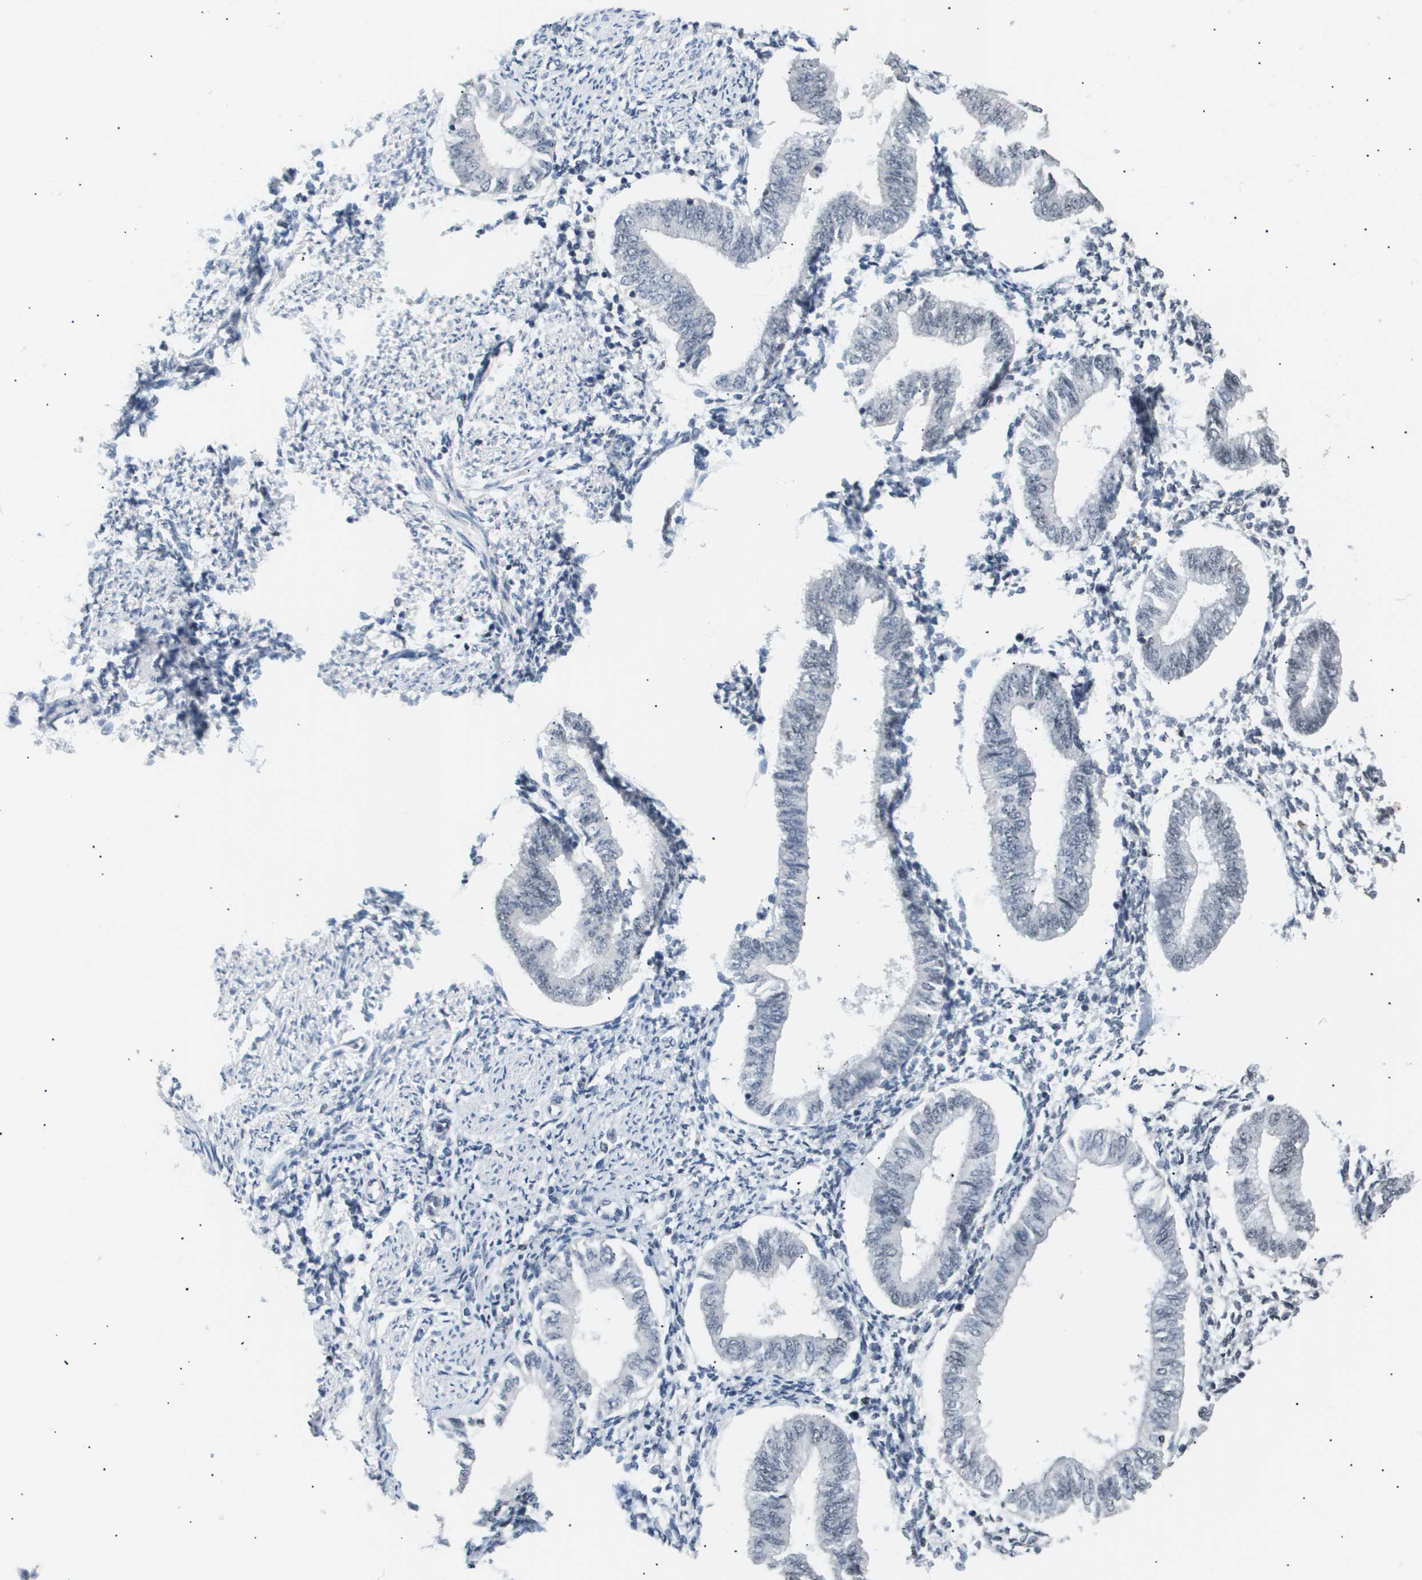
{"staining": {"intensity": "negative", "quantity": "none", "location": "none"}, "tissue": "endometrium", "cell_type": "Cells in endometrial stroma", "image_type": "normal", "snomed": [{"axis": "morphology", "description": "Normal tissue, NOS"}, {"axis": "topography", "description": "Endometrium"}], "caption": "Protein analysis of unremarkable endometrium shows no significant expression in cells in endometrial stroma.", "gene": "ANAPC2", "patient": {"sex": "female", "age": 50}}